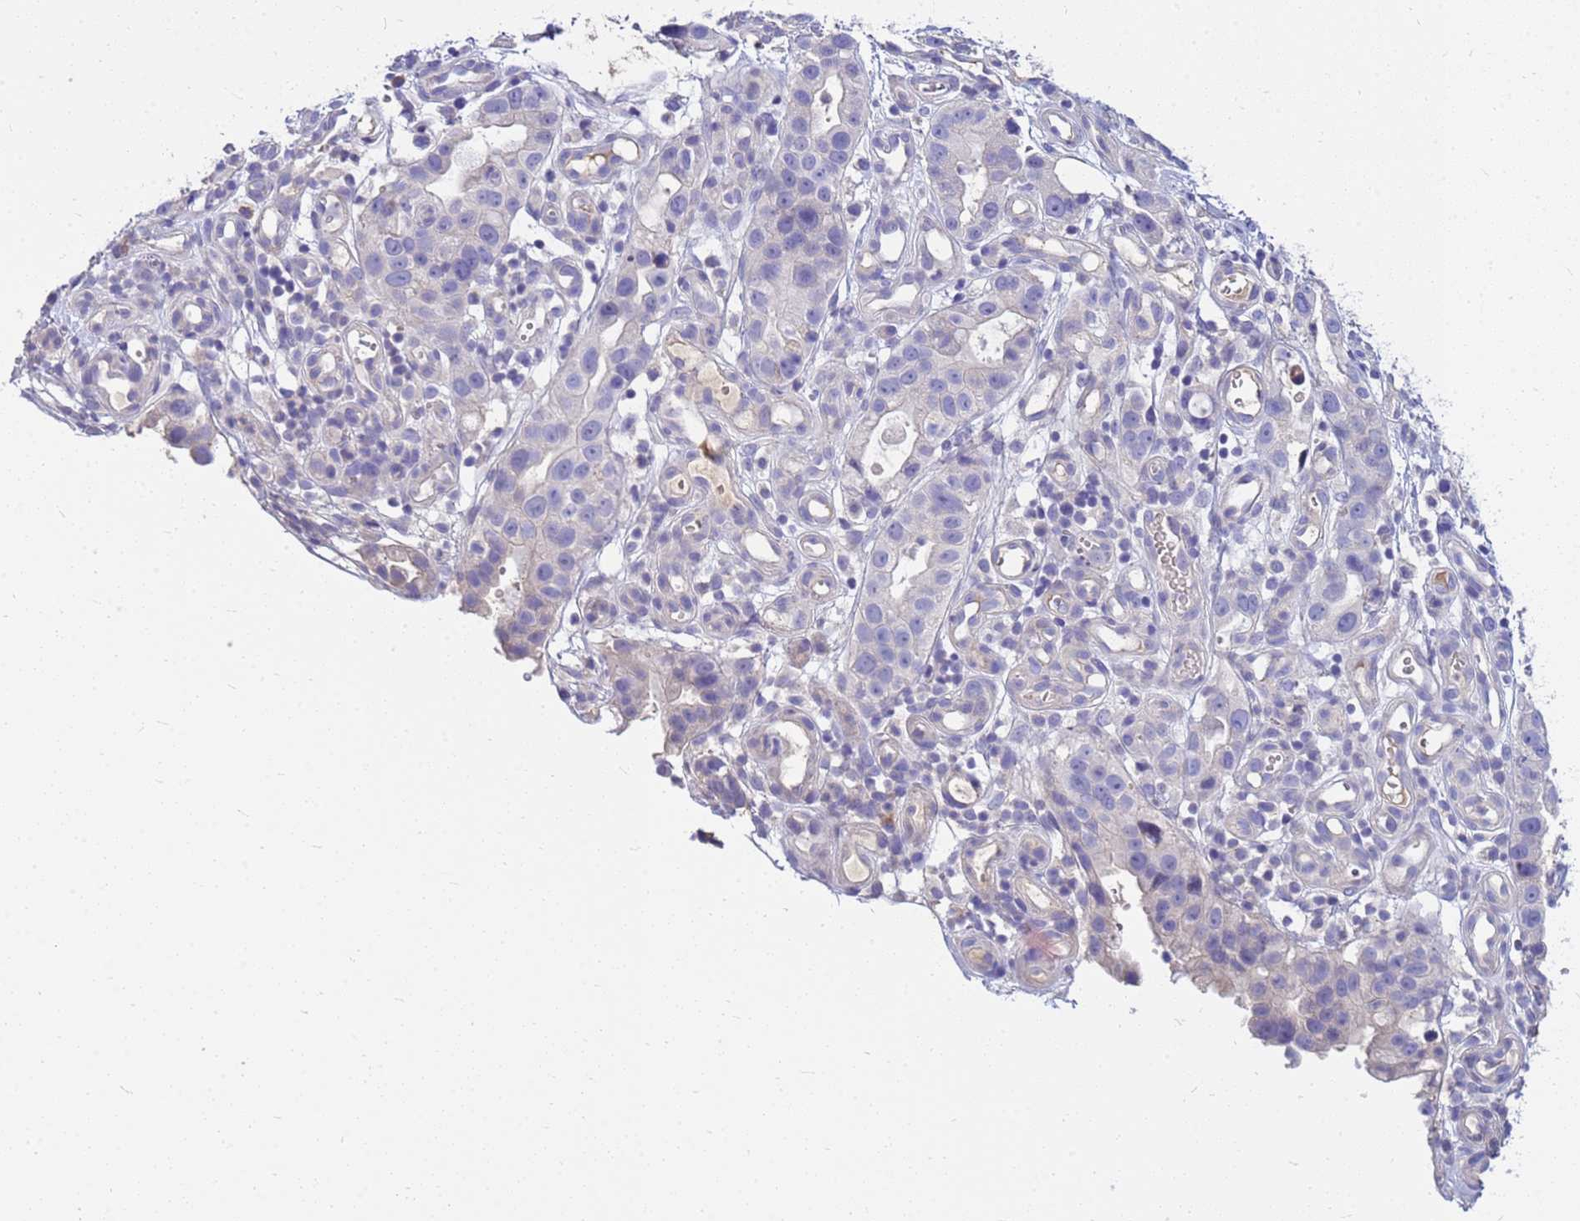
{"staining": {"intensity": "negative", "quantity": "none", "location": "none"}, "tissue": "stomach cancer", "cell_type": "Tumor cells", "image_type": "cancer", "snomed": [{"axis": "morphology", "description": "Adenocarcinoma, NOS"}, {"axis": "topography", "description": "Stomach"}], "caption": "Immunohistochemical staining of stomach cancer displays no significant expression in tumor cells.", "gene": "DPRX", "patient": {"sex": "male", "age": 55}}